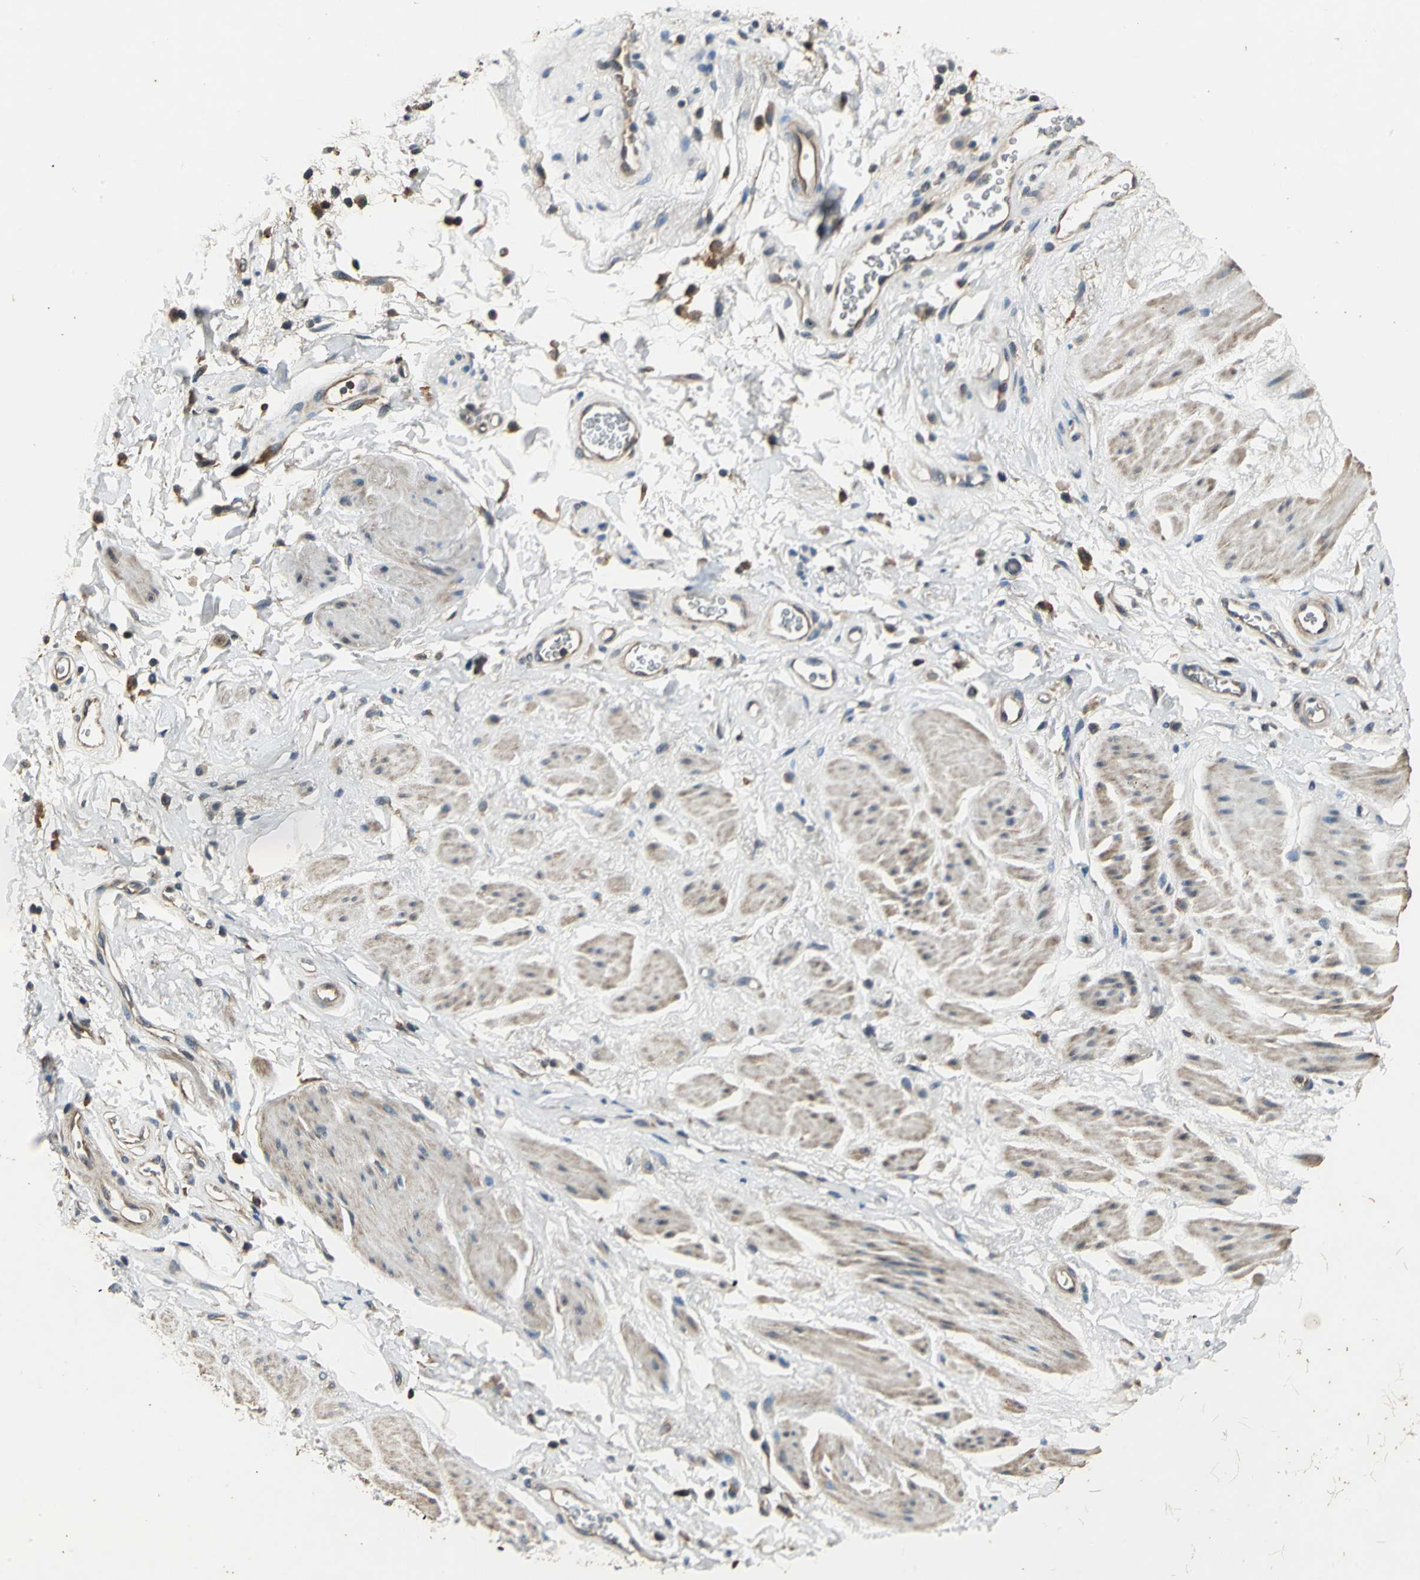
{"staining": {"intensity": "weak", "quantity": "25%-75%", "location": "cytoplasmic/membranous"}, "tissue": "adipose tissue", "cell_type": "Adipocytes", "image_type": "normal", "snomed": [{"axis": "morphology", "description": "Normal tissue, NOS"}, {"axis": "topography", "description": "Soft tissue"}, {"axis": "topography", "description": "Peripheral nerve tissue"}], "caption": "The immunohistochemical stain highlights weak cytoplasmic/membranous staining in adipocytes of normal adipose tissue.", "gene": "EIF2B2", "patient": {"sex": "female", "age": 71}}